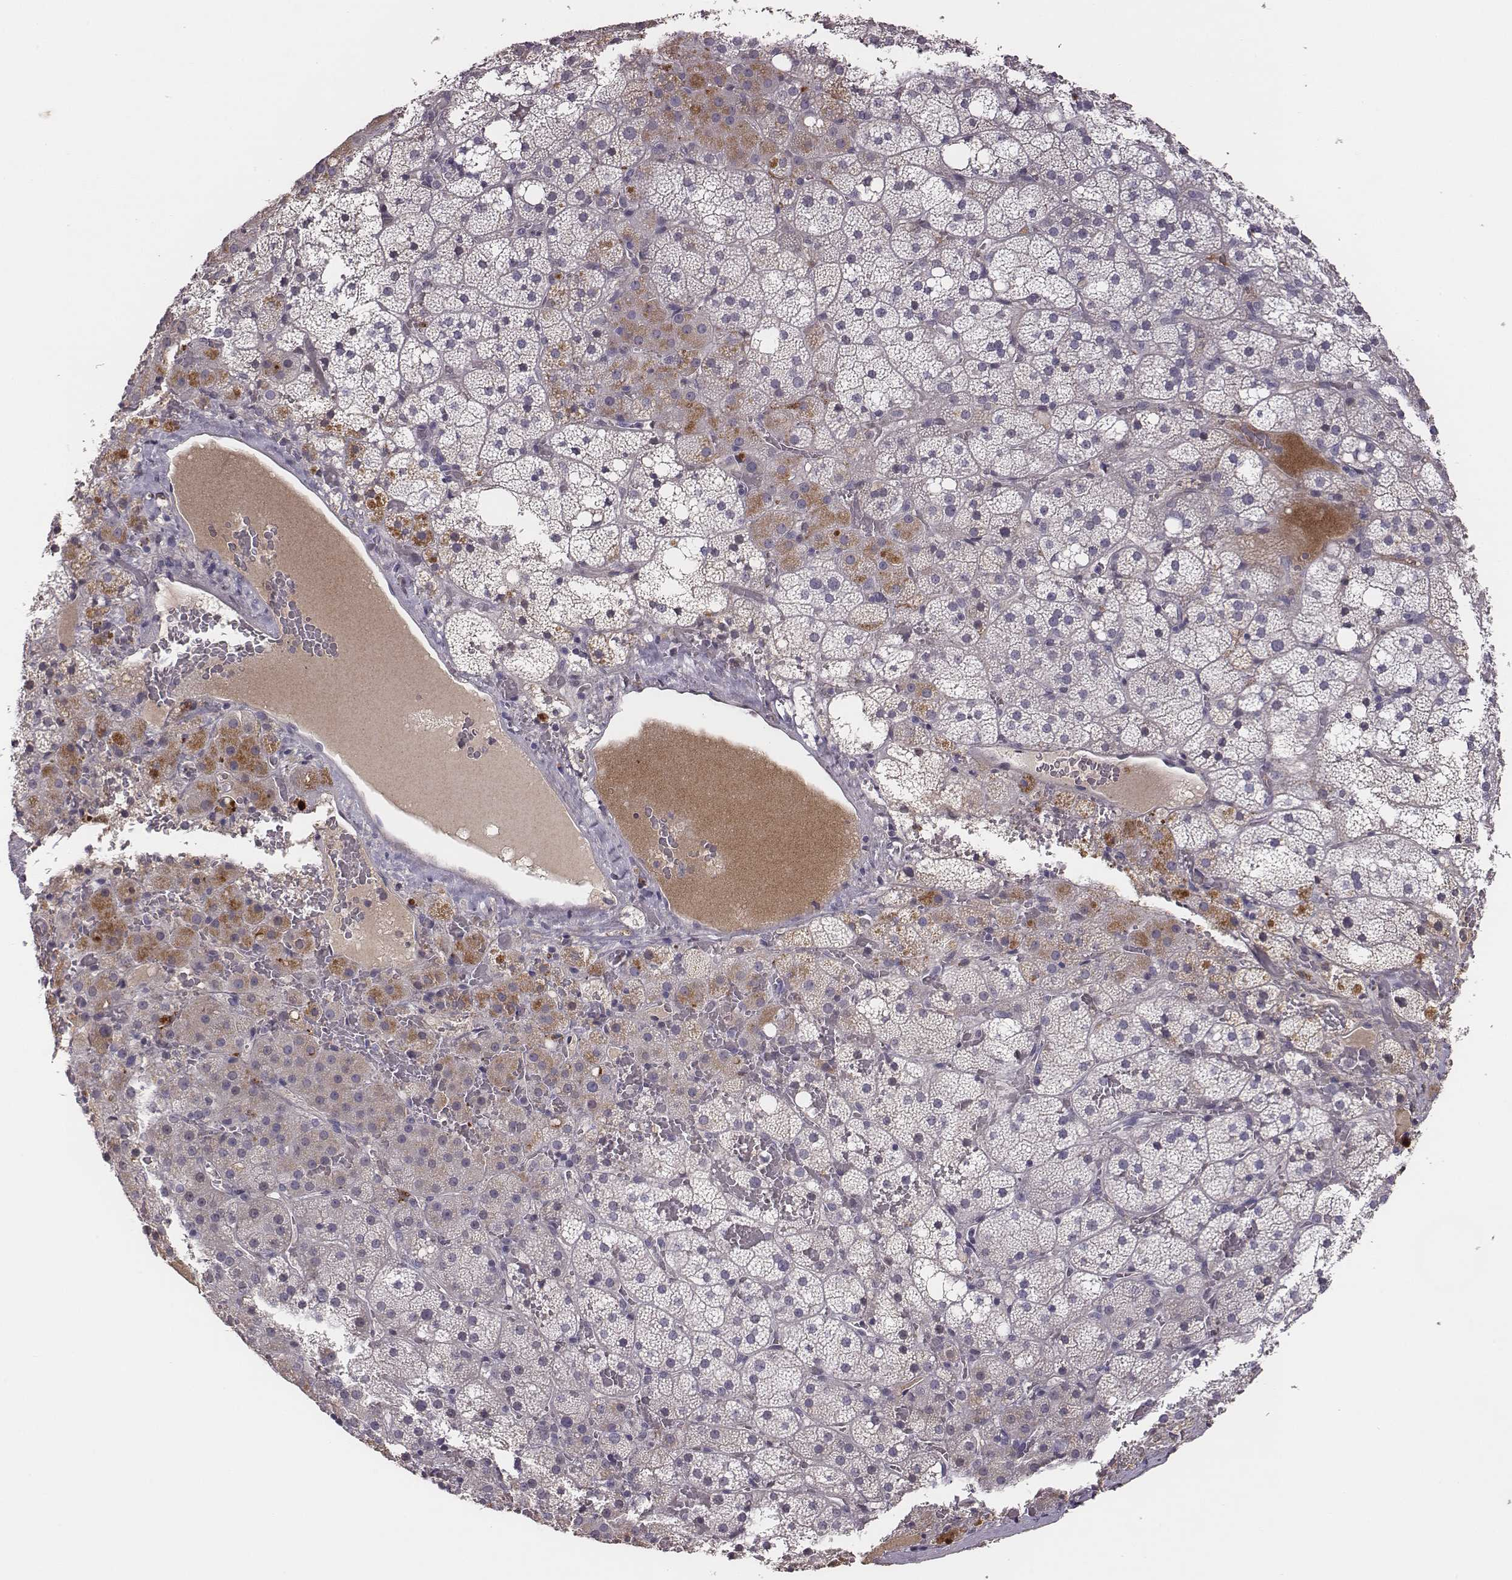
{"staining": {"intensity": "moderate", "quantity": "<25%", "location": "cytoplasmic/membranous"}, "tissue": "adrenal gland", "cell_type": "Glandular cells", "image_type": "normal", "snomed": [{"axis": "morphology", "description": "Normal tissue, NOS"}, {"axis": "topography", "description": "Adrenal gland"}], "caption": "The micrograph demonstrates immunohistochemical staining of unremarkable adrenal gland. There is moderate cytoplasmic/membranous staining is identified in approximately <25% of glandular cells.", "gene": "SLC22A6", "patient": {"sex": "male", "age": 53}}